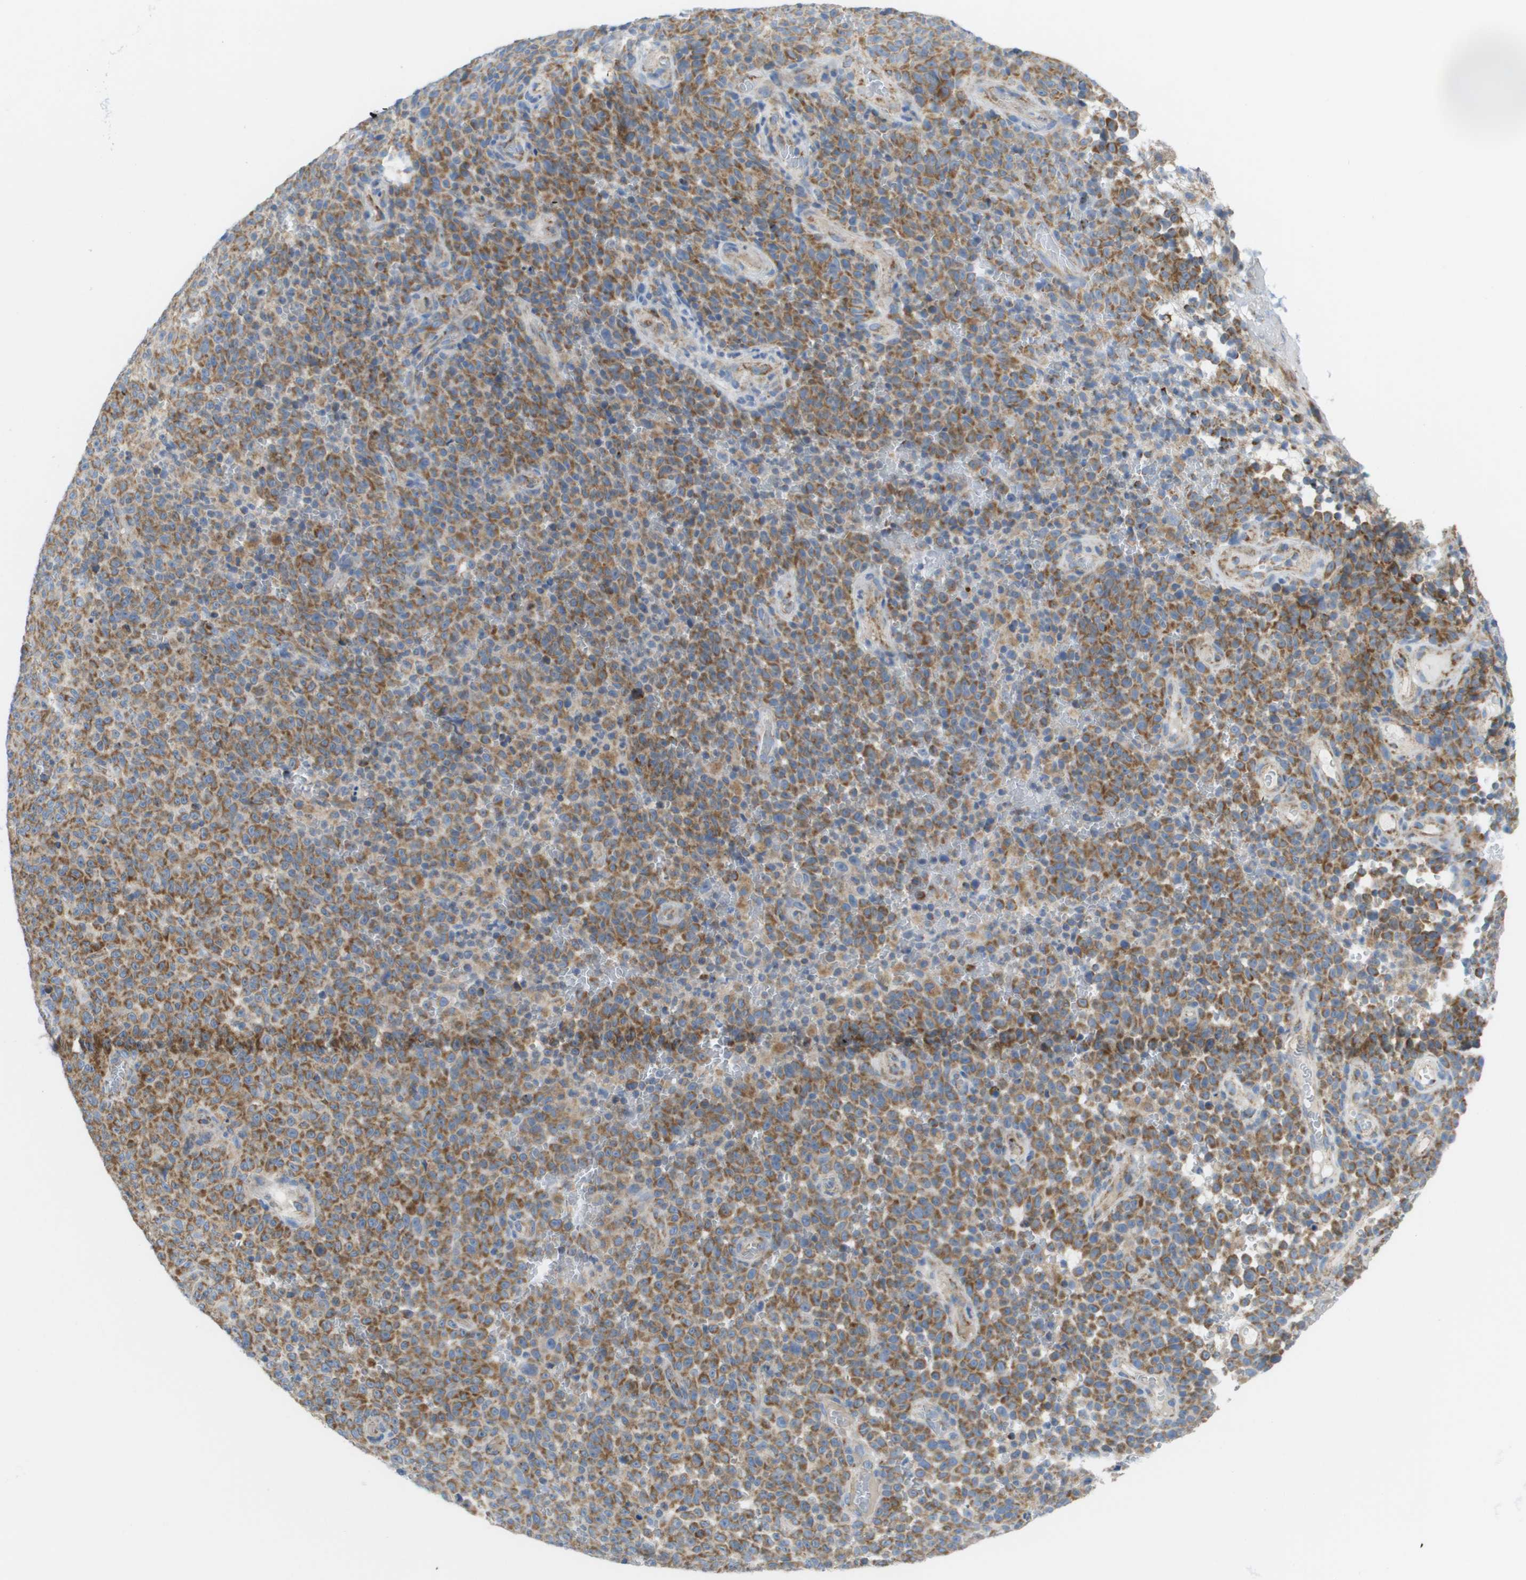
{"staining": {"intensity": "strong", "quantity": ">75%", "location": "cytoplasmic/membranous"}, "tissue": "melanoma", "cell_type": "Tumor cells", "image_type": "cancer", "snomed": [{"axis": "morphology", "description": "Malignant melanoma, NOS"}, {"axis": "topography", "description": "Skin"}], "caption": "Human melanoma stained with a protein marker displays strong staining in tumor cells.", "gene": "FIS1", "patient": {"sex": "female", "age": 82}}